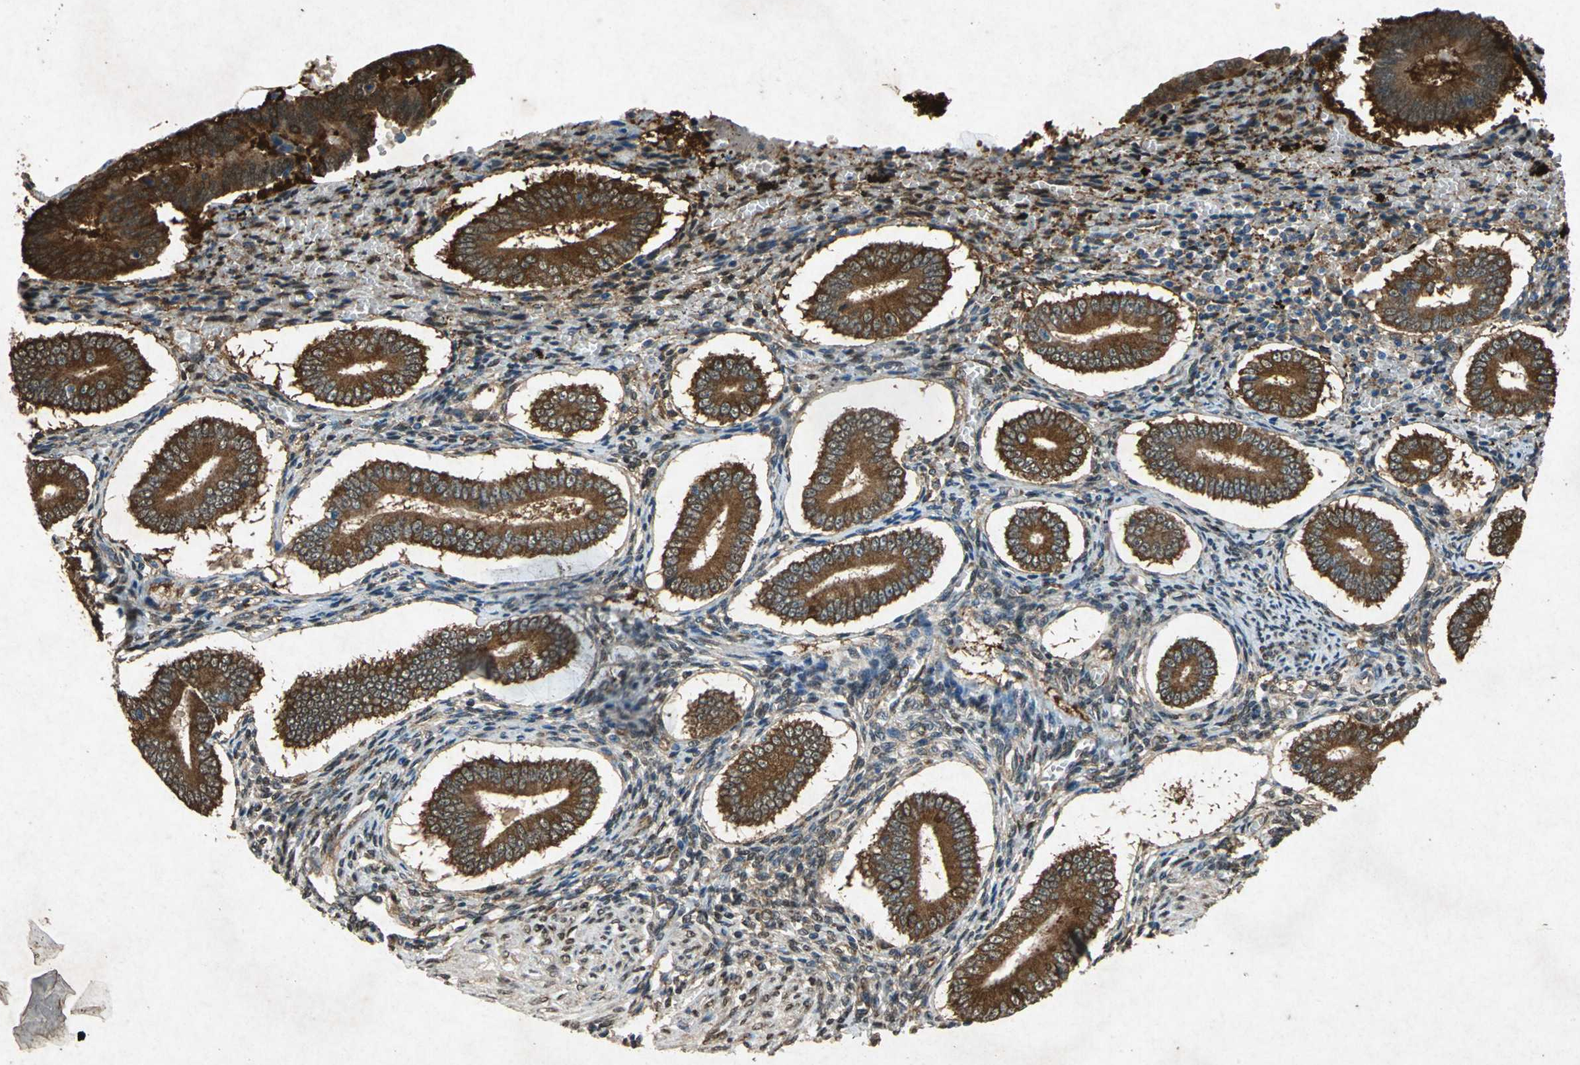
{"staining": {"intensity": "weak", "quantity": "25%-75%", "location": "cytoplasmic/membranous"}, "tissue": "endometrium", "cell_type": "Cells in endometrial stroma", "image_type": "normal", "snomed": [{"axis": "morphology", "description": "Normal tissue, NOS"}, {"axis": "topography", "description": "Endometrium"}], "caption": "DAB immunohistochemical staining of benign endometrium demonstrates weak cytoplasmic/membranous protein positivity in about 25%-75% of cells in endometrial stroma.", "gene": "HSP90AB1", "patient": {"sex": "female", "age": 42}}